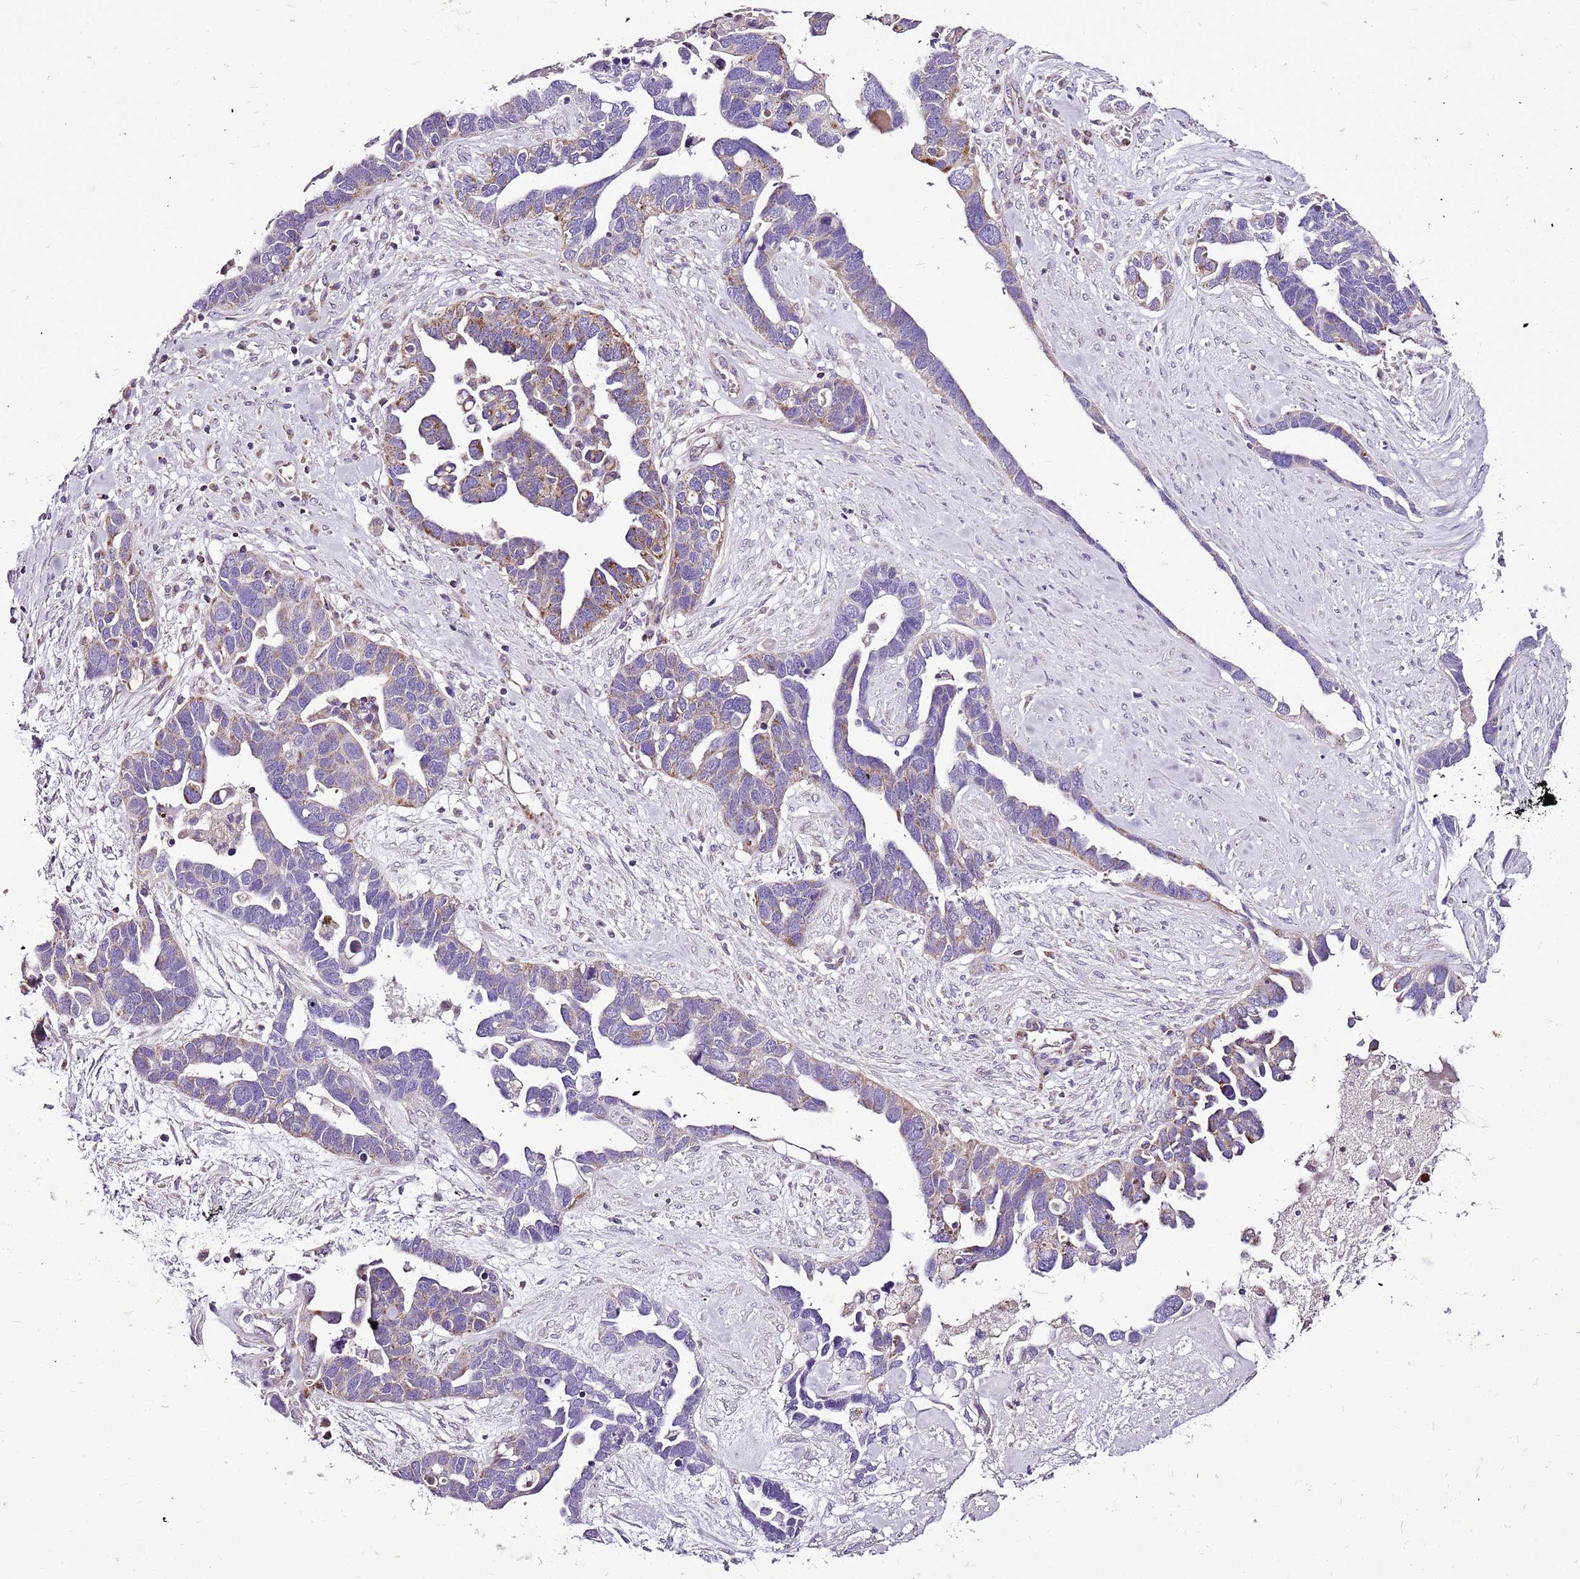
{"staining": {"intensity": "moderate", "quantity": "<25%", "location": "cytoplasmic/membranous"}, "tissue": "ovarian cancer", "cell_type": "Tumor cells", "image_type": "cancer", "snomed": [{"axis": "morphology", "description": "Cystadenocarcinoma, serous, NOS"}, {"axis": "topography", "description": "Ovary"}], "caption": "Moderate cytoplasmic/membranous expression for a protein is identified in approximately <25% of tumor cells of ovarian serous cystadenocarcinoma using IHC.", "gene": "GCDH", "patient": {"sex": "female", "age": 54}}